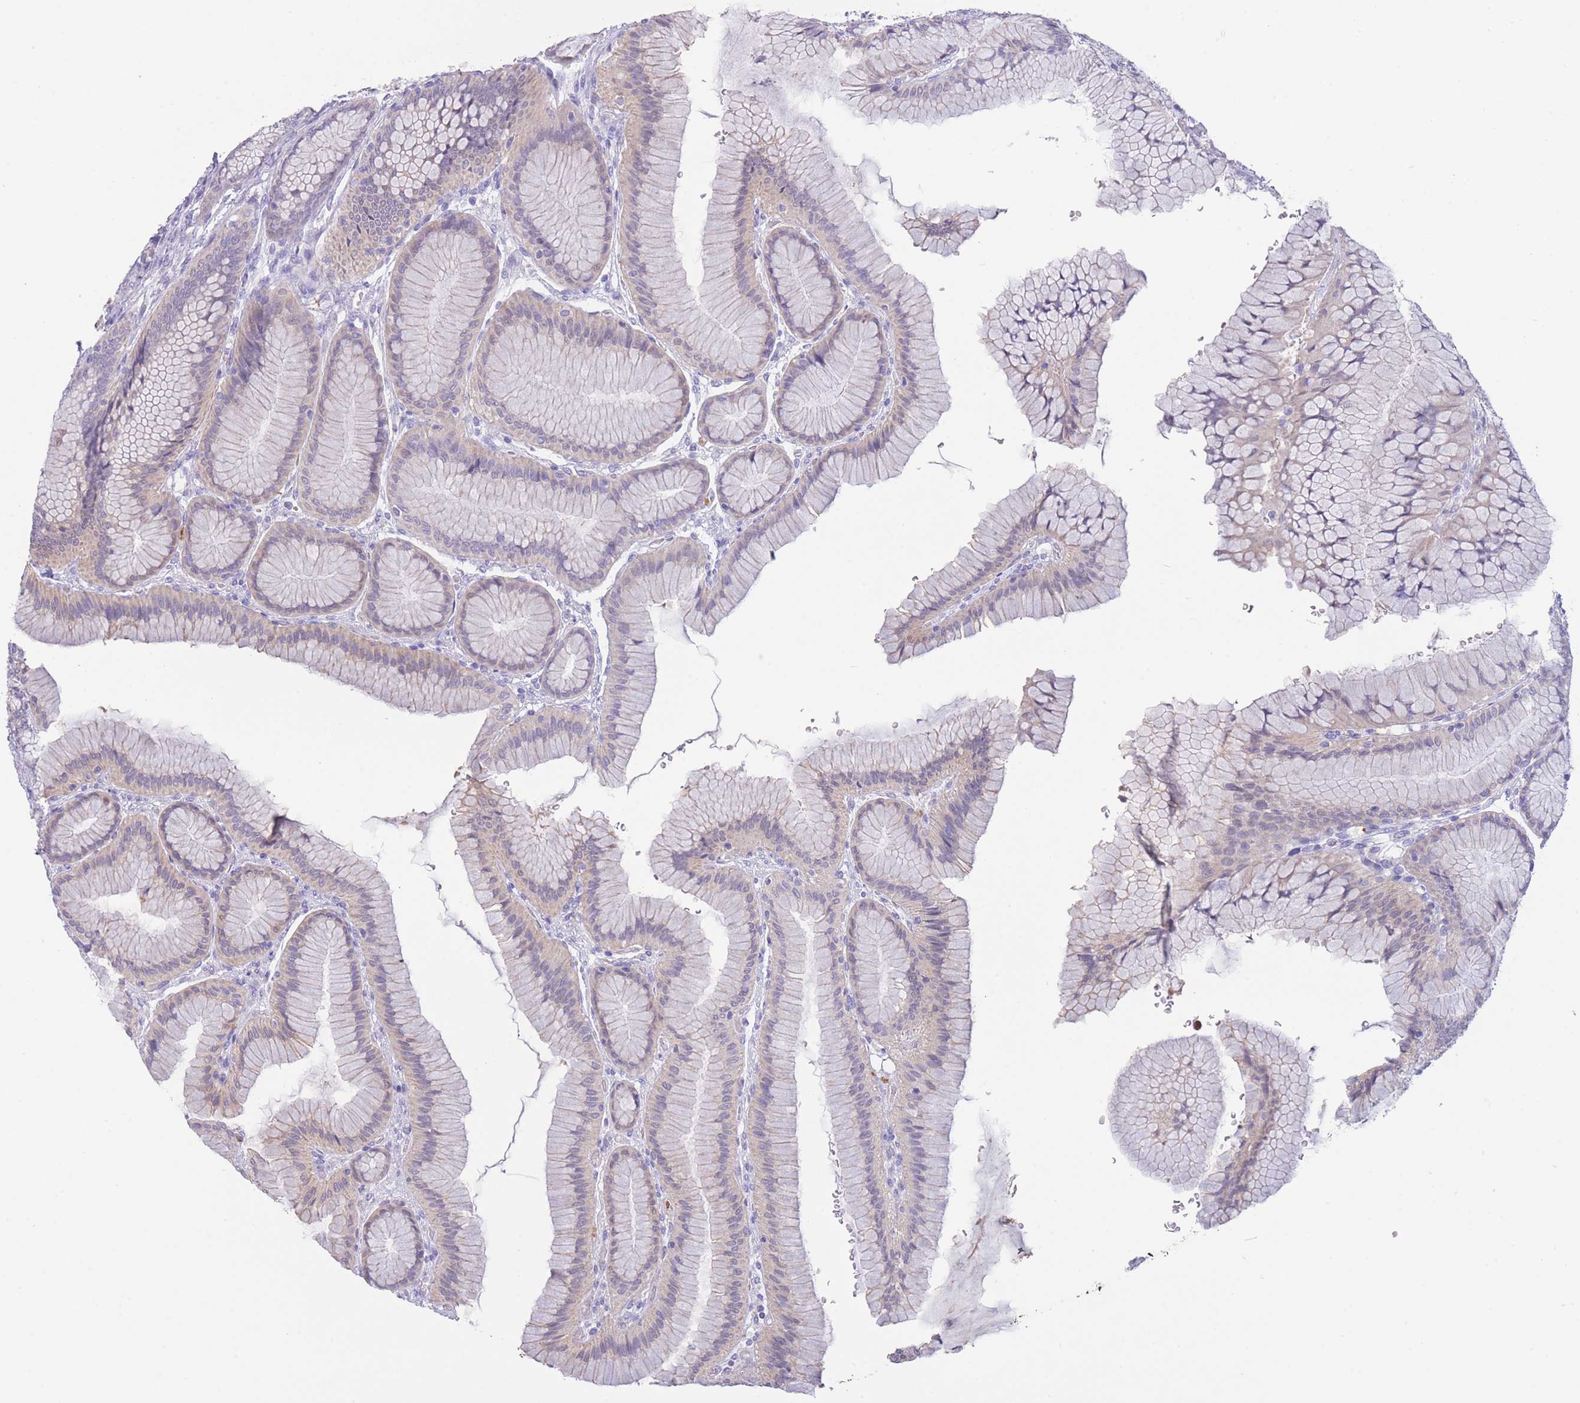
{"staining": {"intensity": "moderate", "quantity": "<25%", "location": "cytoplasmic/membranous"}, "tissue": "stomach", "cell_type": "Glandular cells", "image_type": "normal", "snomed": [{"axis": "morphology", "description": "Normal tissue, NOS"}, {"axis": "morphology", "description": "Adenocarcinoma, NOS"}, {"axis": "morphology", "description": "Adenocarcinoma, High grade"}, {"axis": "topography", "description": "Stomach, upper"}, {"axis": "topography", "description": "Stomach"}], "caption": "Immunohistochemical staining of benign human stomach shows moderate cytoplasmic/membranous protein expression in about <25% of glandular cells.", "gene": "CENPM", "patient": {"sex": "female", "age": 65}}